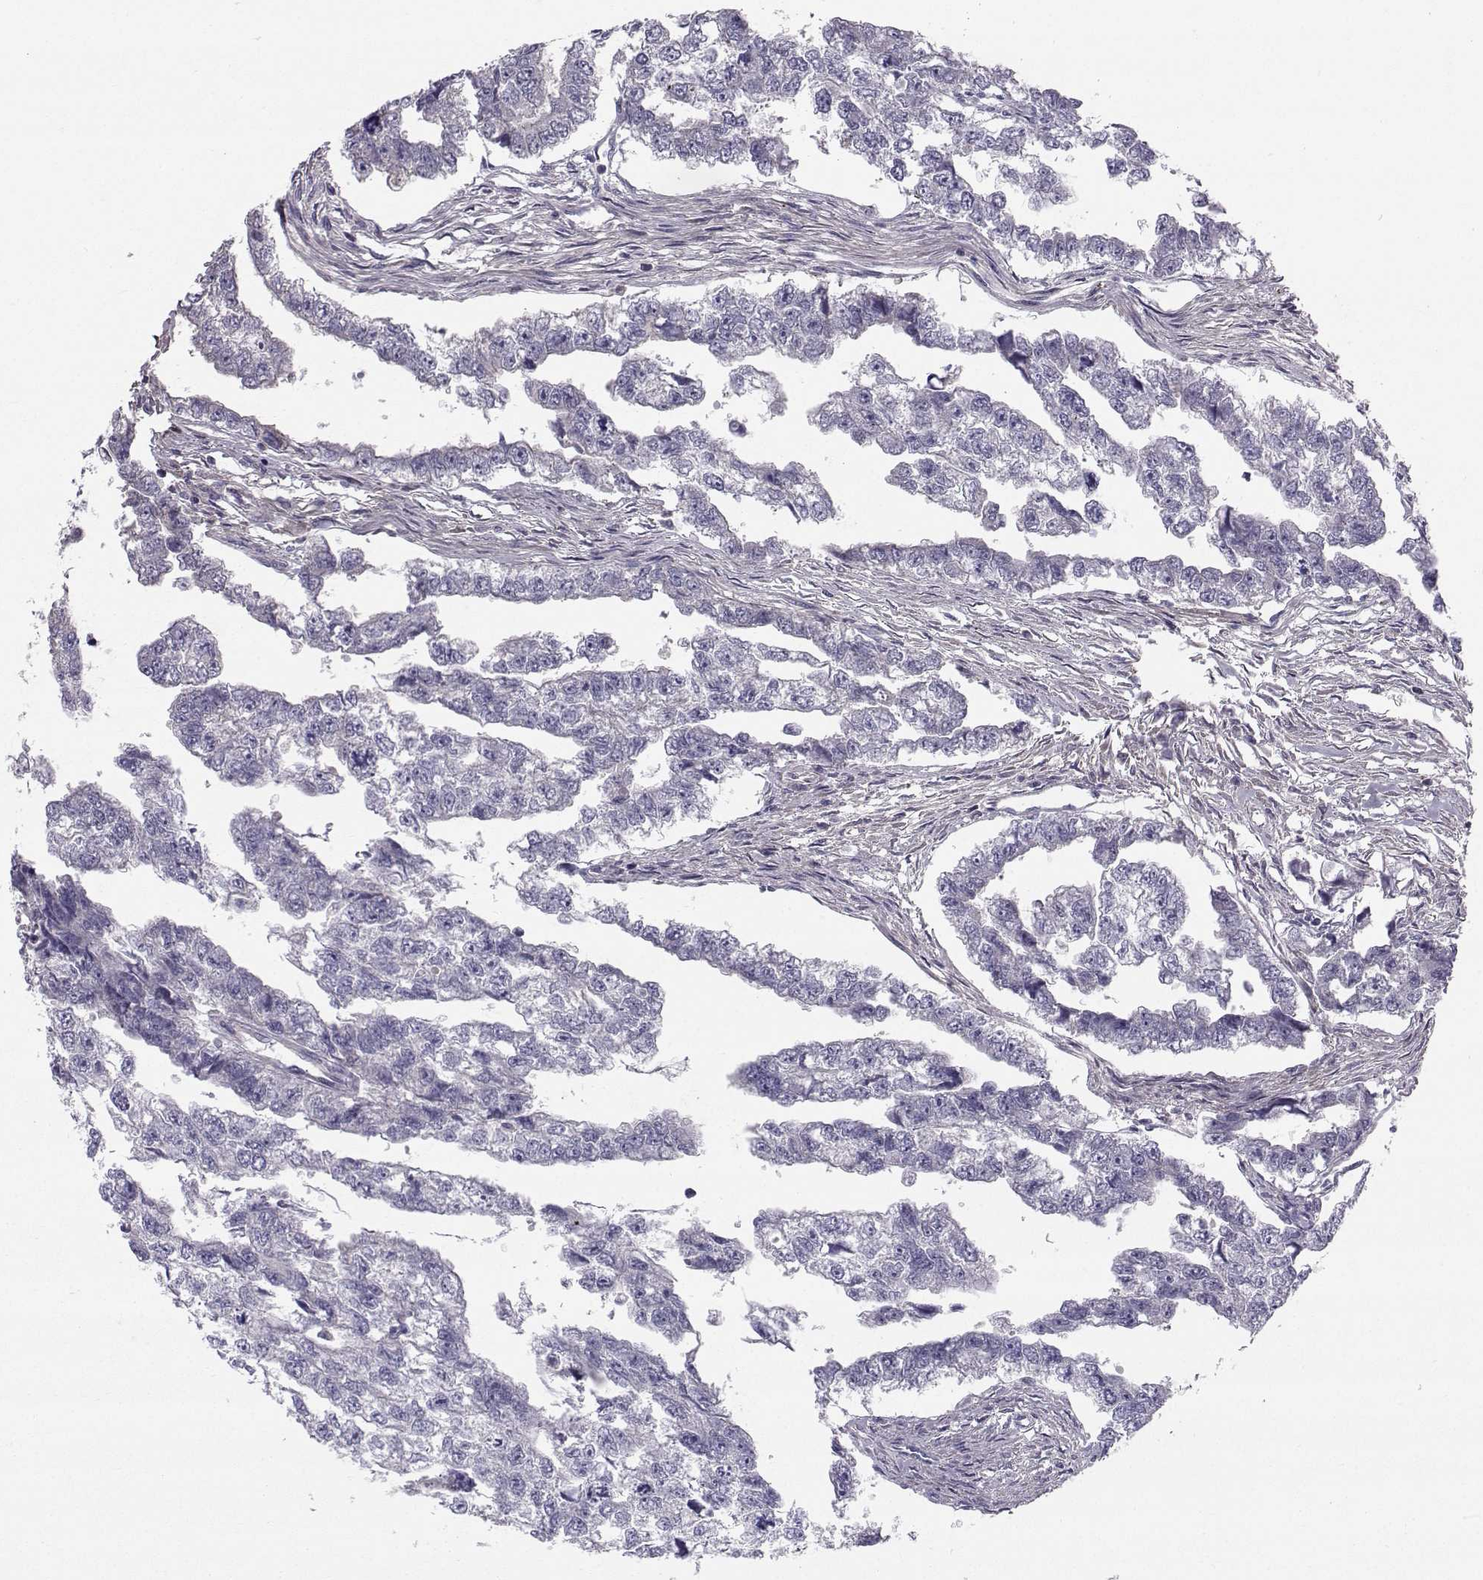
{"staining": {"intensity": "negative", "quantity": "none", "location": "none"}, "tissue": "testis cancer", "cell_type": "Tumor cells", "image_type": "cancer", "snomed": [{"axis": "morphology", "description": "Carcinoma, Embryonal, NOS"}, {"axis": "morphology", "description": "Teratoma, malignant, NOS"}, {"axis": "topography", "description": "Testis"}], "caption": "An IHC histopathology image of testis cancer is shown. There is no staining in tumor cells of testis cancer.", "gene": "PEX5L", "patient": {"sex": "male", "age": 44}}